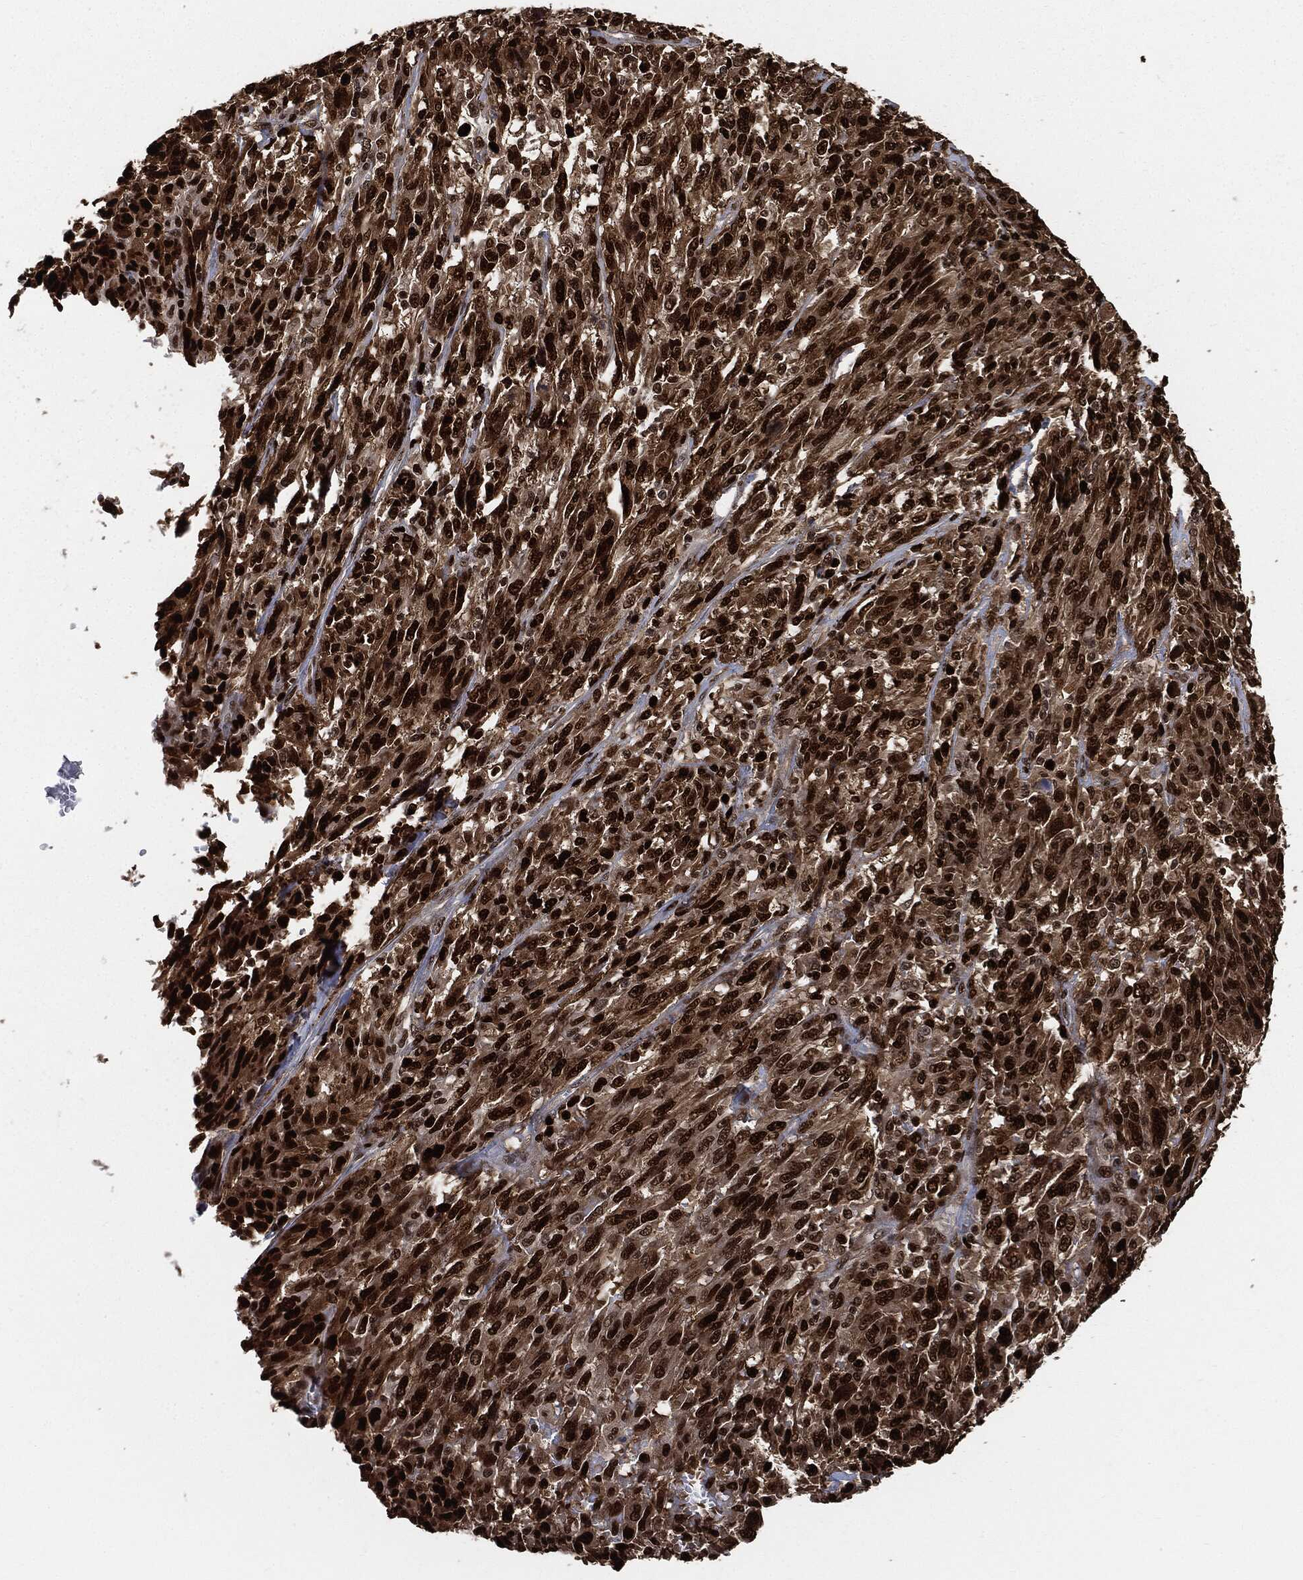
{"staining": {"intensity": "strong", "quantity": ">75%", "location": "nuclear"}, "tissue": "melanoma", "cell_type": "Tumor cells", "image_type": "cancer", "snomed": [{"axis": "morphology", "description": "Malignant melanoma, NOS"}, {"axis": "topography", "description": "Skin"}], "caption": "Immunohistochemical staining of malignant melanoma shows high levels of strong nuclear positivity in about >75% of tumor cells. Using DAB (brown) and hematoxylin (blue) stains, captured at high magnification using brightfield microscopy.", "gene": "PCNA", "patient": {"sex": "female", "age": 91}}